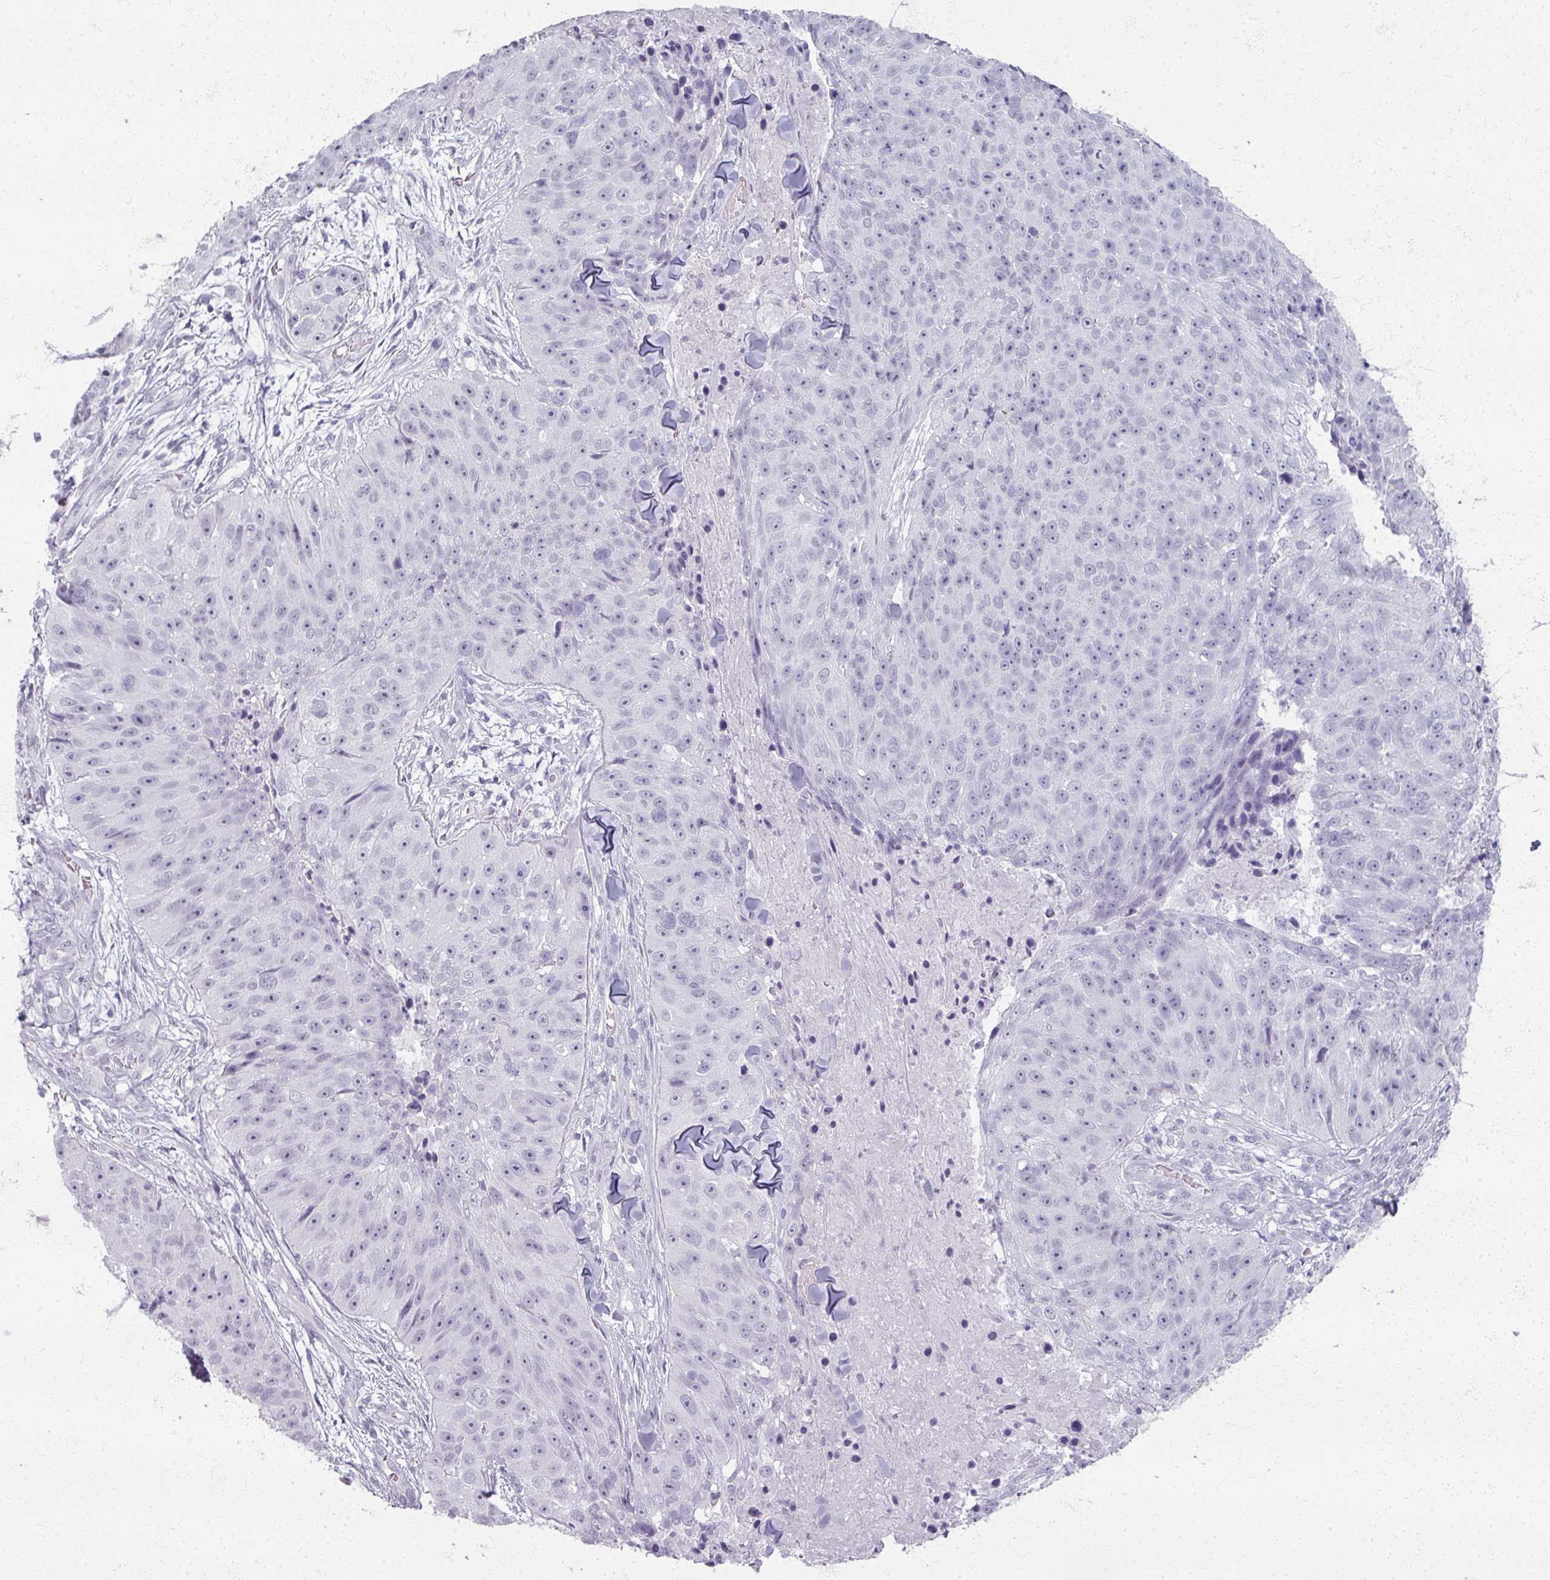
{"staining": {"intensity": "negative", "quantity": "none", "location": "none"}, "tissue": "skin cancer", "cell_type": "Tumor cells", "image_type": "cancer", "snomed": [{"axis": "morphology", "description": "Squamous cell carcinoma, NOS"}, {"axis": "topography", "description": "Skin"}], "caption": "Tumor cells are negative for protein expression in human skin squamous cell carcinoma. (DAB immunohistochemistry with hematoxylin counter stain).", "gene": "RFPL2", "patient": {"sex": "female", "age": 87}}